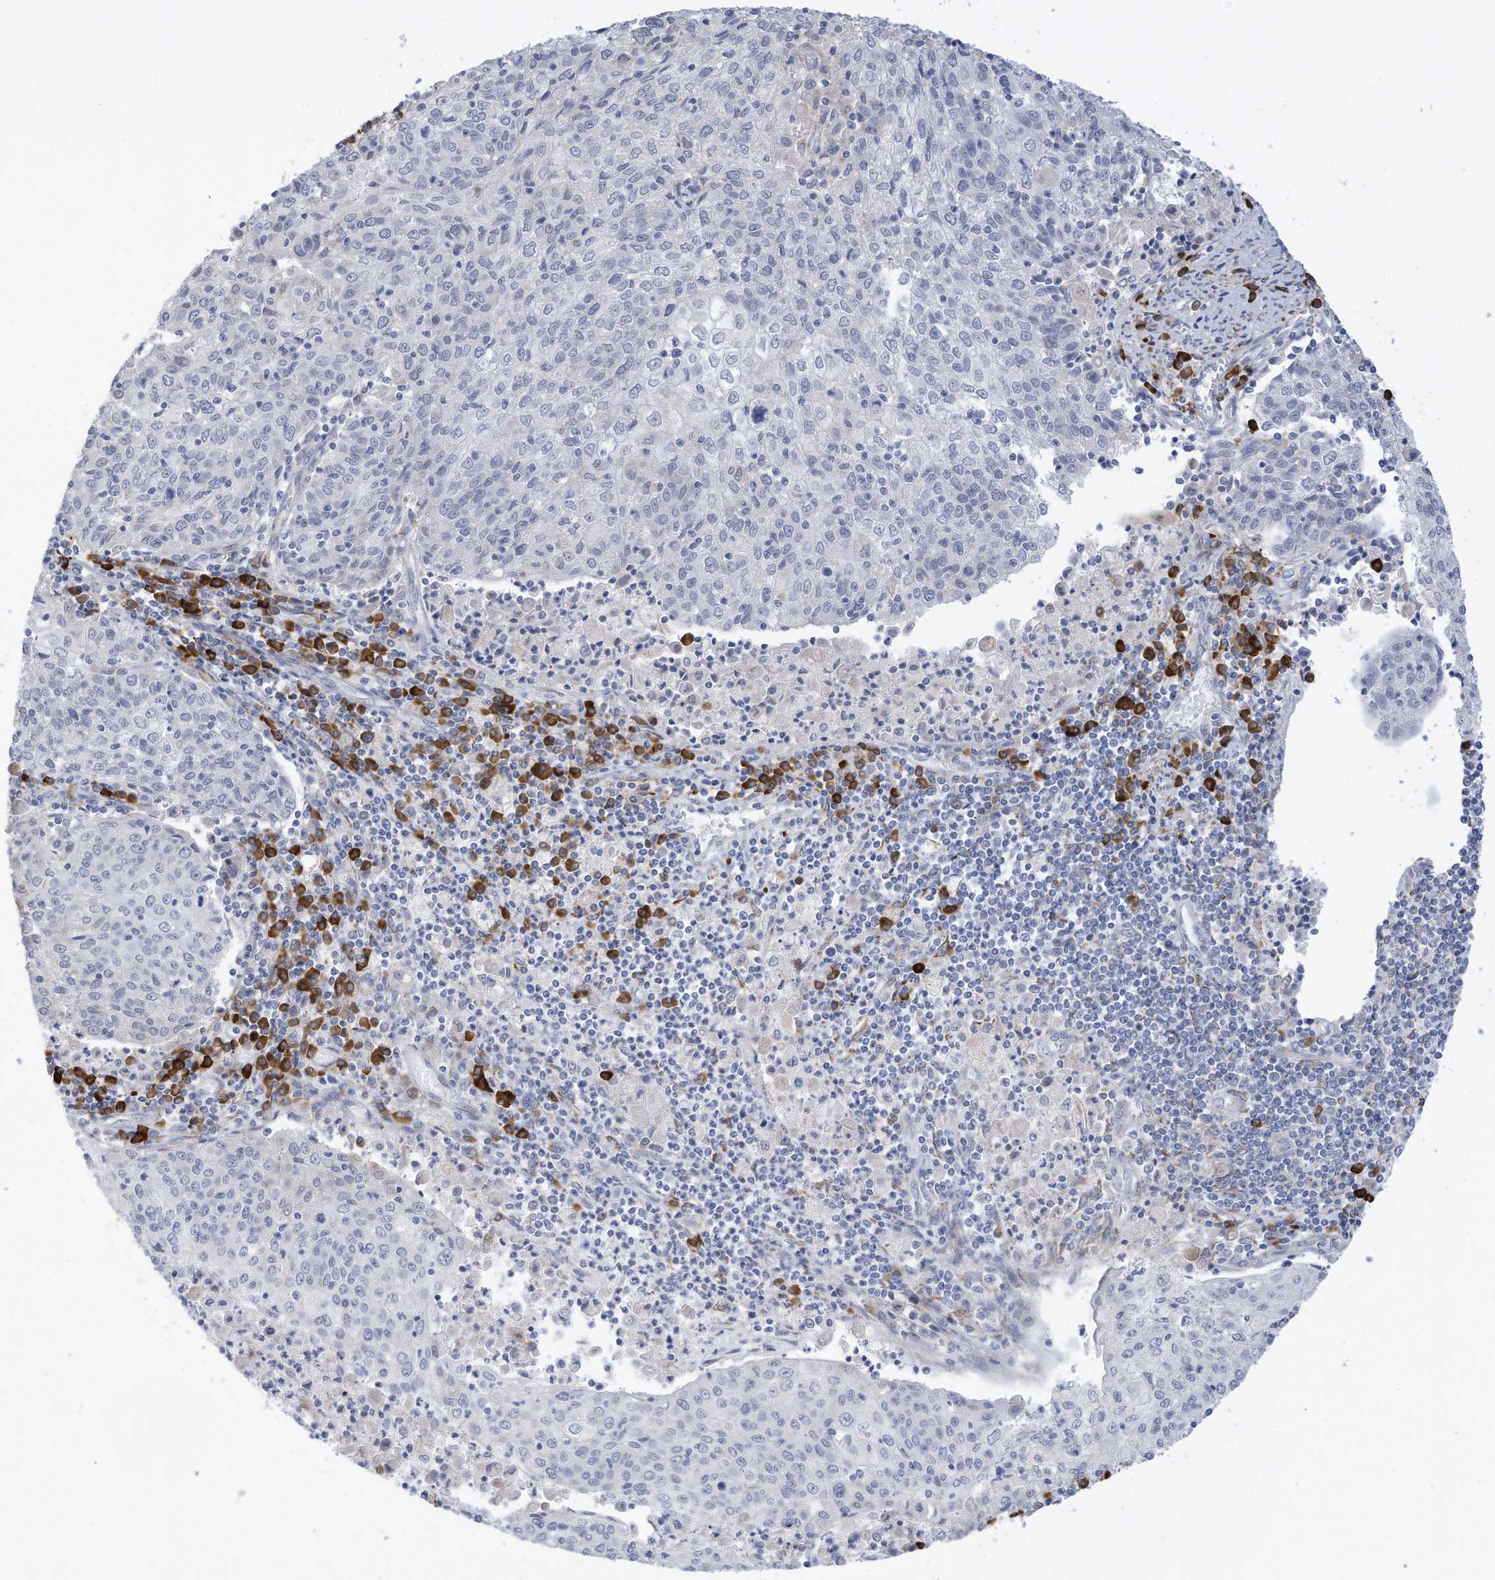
{"staining": {"intensity": "negative", "quantity": "none", "location": "none"}, "tissue": "cervical cancer", "cell_type": "Tumor cells", "image_type": "cancer", "snomed": [{"axis": "morphology", "description": "Squamous cell carcinoma, NOS"}, {"axis": "topography", "description": "Cervix"}], "caption": "This is a histopathology image of immunohistochemistry (IHC) staining of cervical squamous cell carcinoma, which shows no staining in tumor cells.", "gene": "ZNF292", "patient": {"sex": "female", "age": 48}}